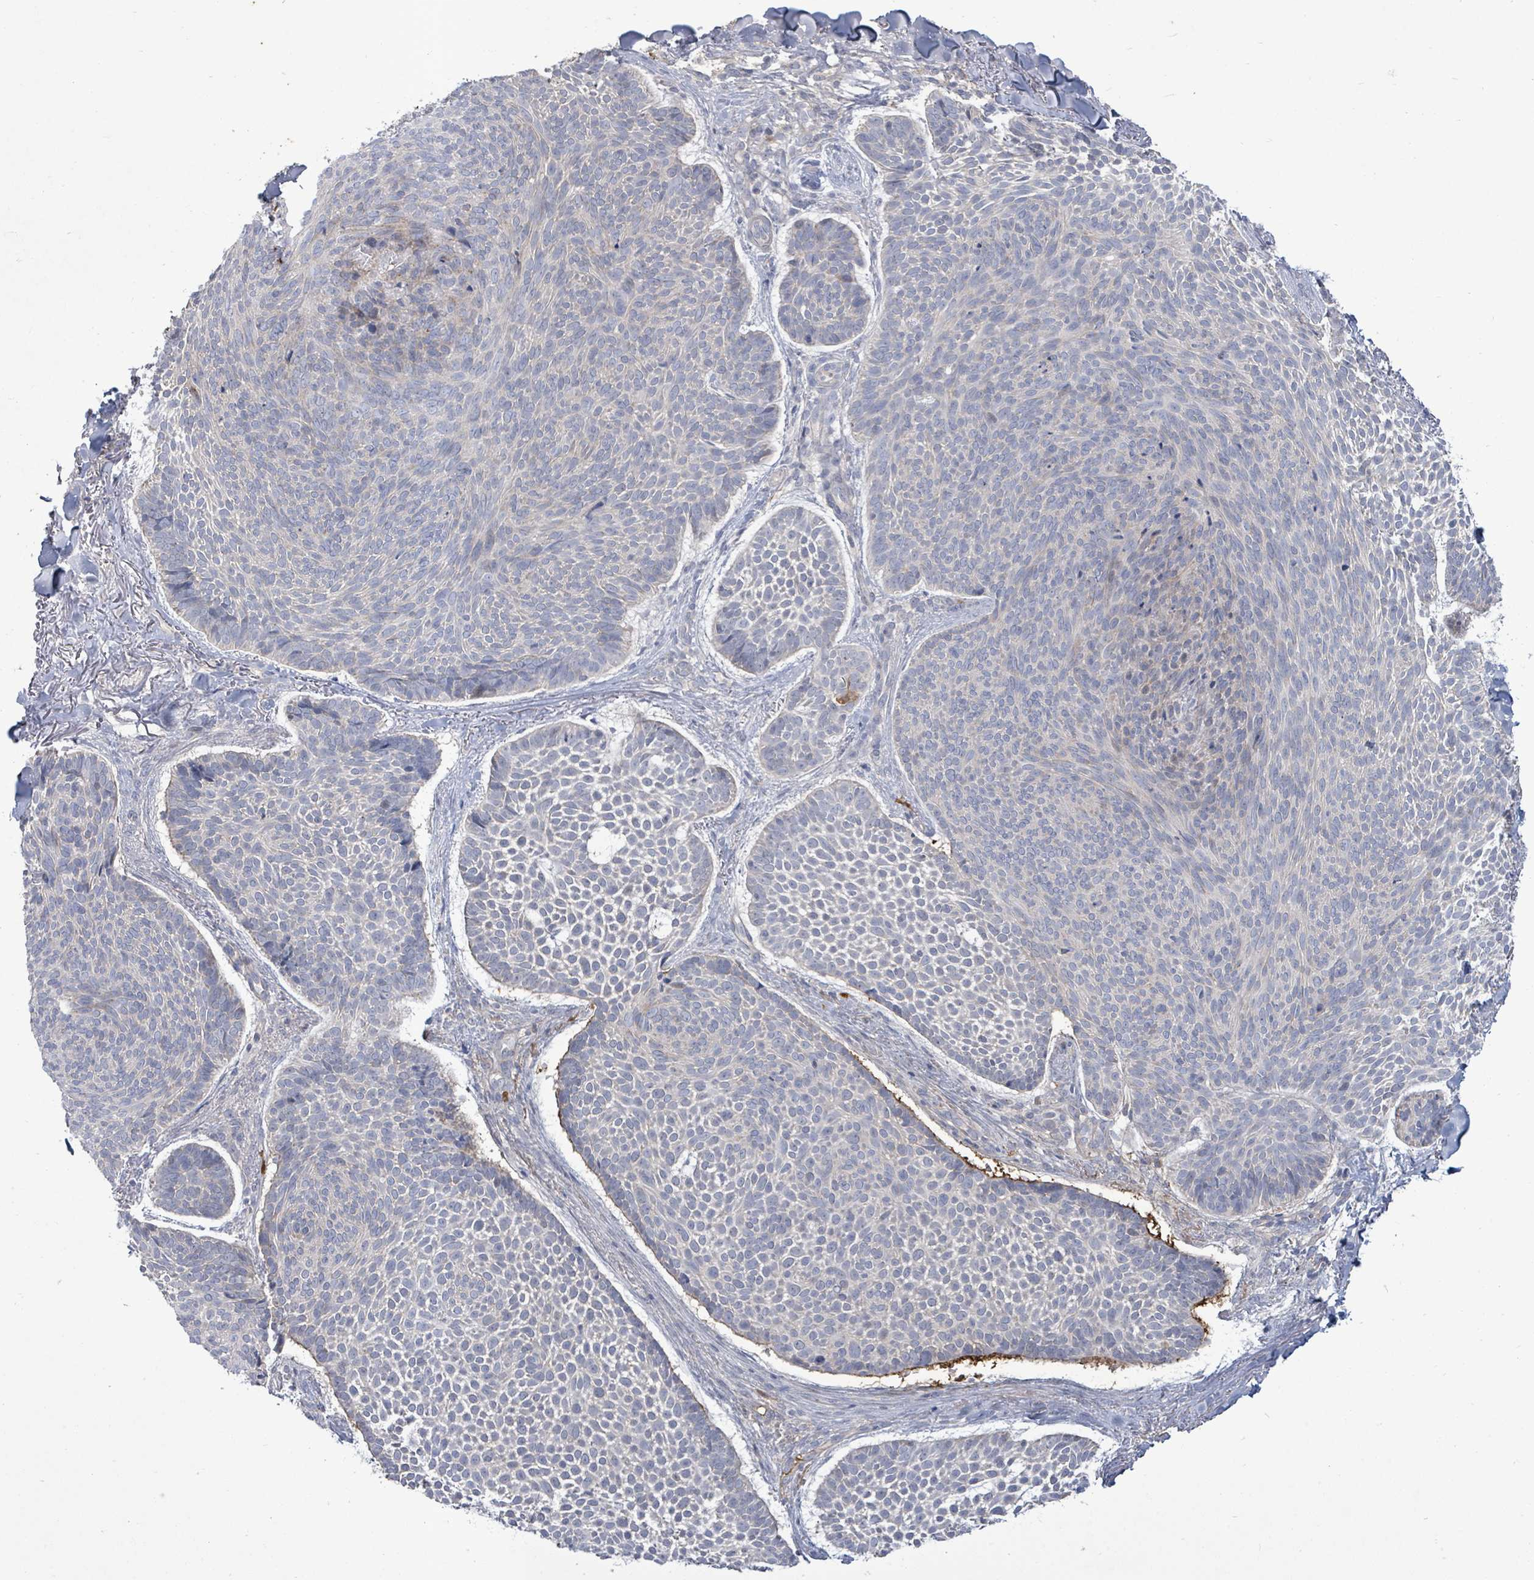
{"staining": {"intensity": "negative", "quantity": "none", "location": "none"}, "tissue": "skin cancer", "cell_type": "Tumor cells", "image_type": "cancer", "snomed": [{"axis": "morphology", "description": "Basal cell carcinoma"}, {"axis": "topography", "description": "Skin"}], "caption": "Immunohistochemical staining of human skin cancer displays no significant expression in tumor cells.", "gene": "FAM210A", "patient": {"sex": "male", "age": 70}}